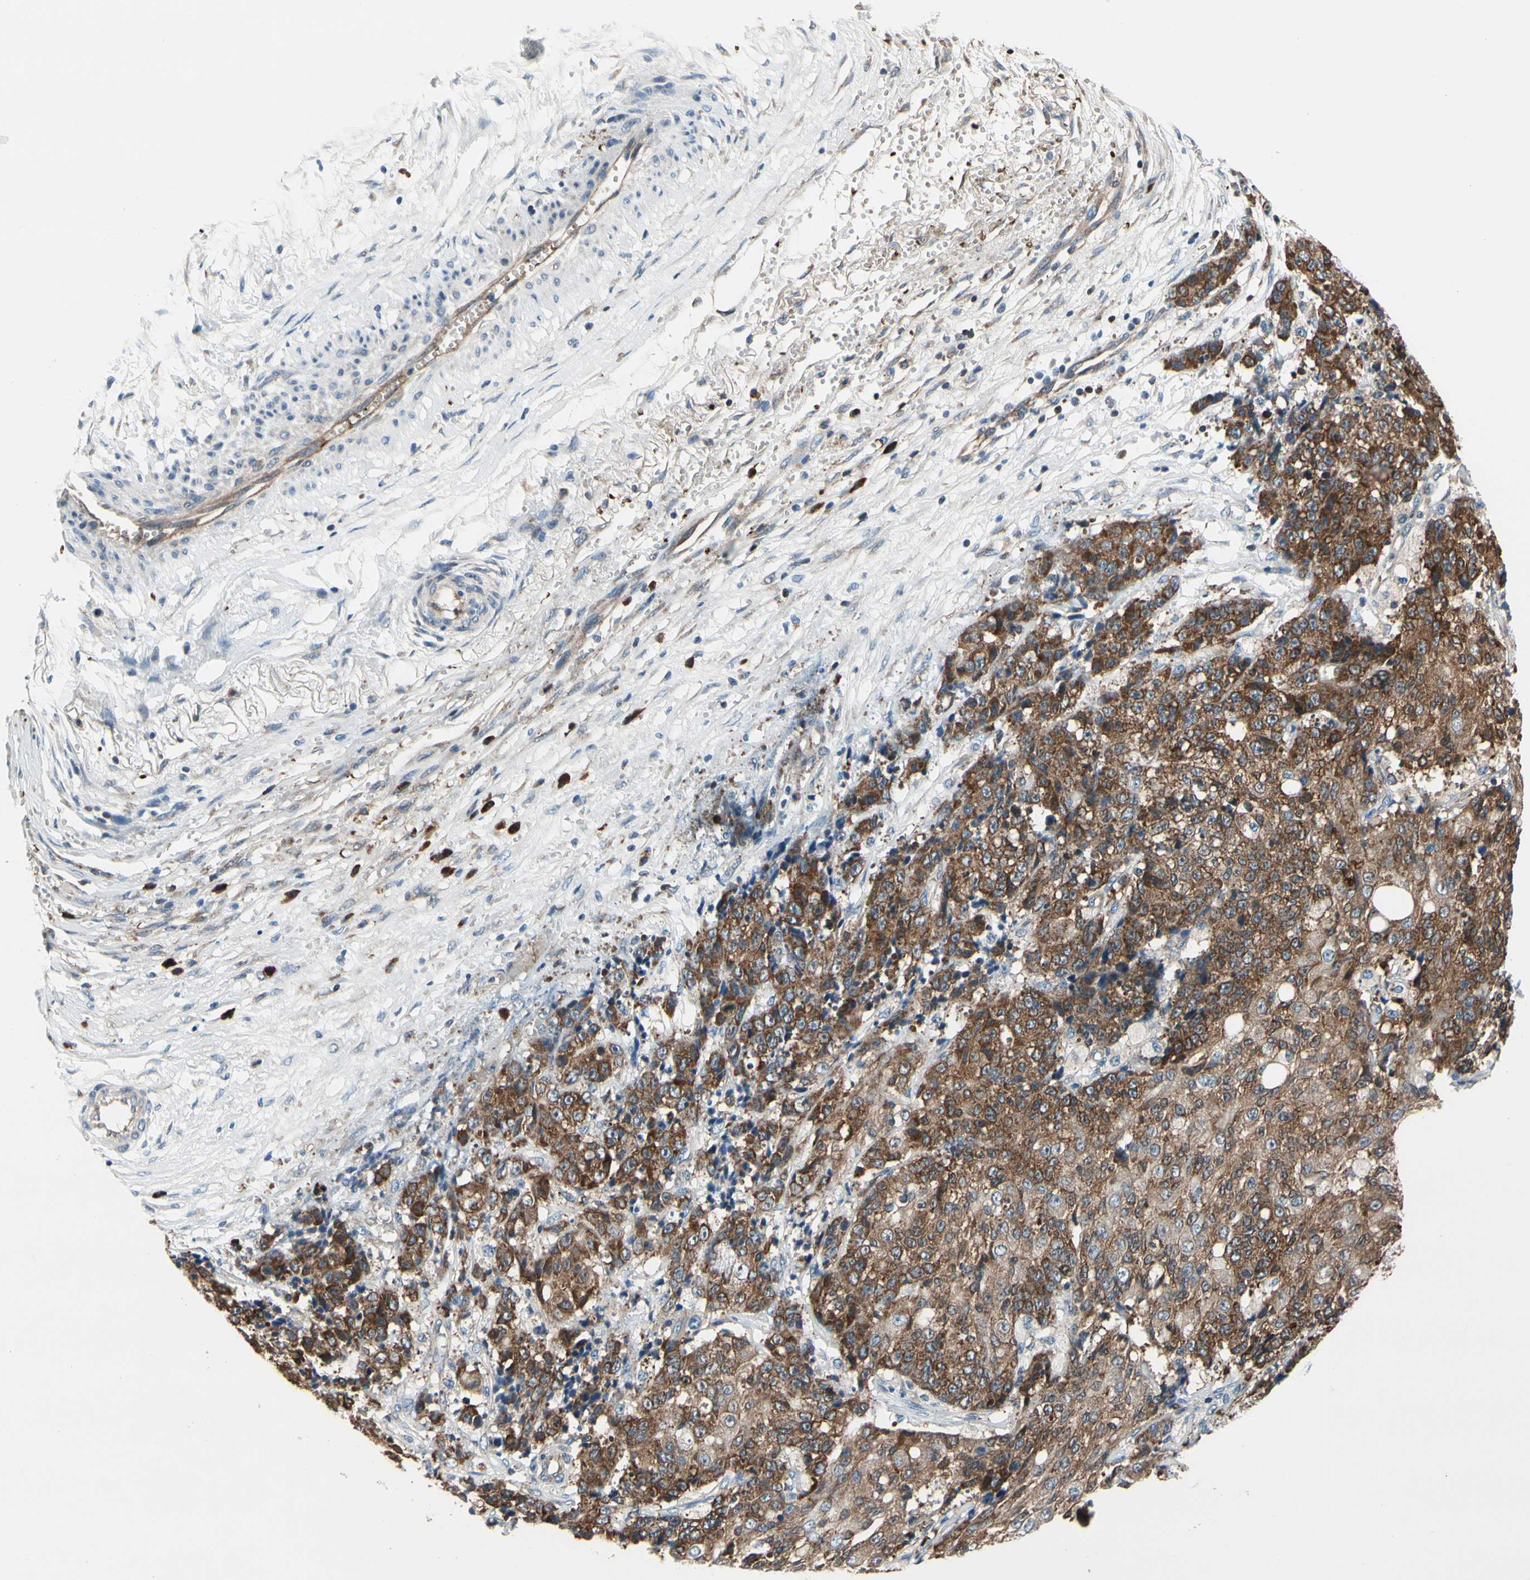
{"staining": {"intensity": "strong", "quantity": ">75%", "location": "cytoplasmic/membranous"}, "tissue": "ovarian cancer", "cell_type": "Tumor cells", "image_type": "cancer", "snomed": [{"axis": "morphology", "description": "Carcinoma, endometroid"}, {"axis": "topography", "description": "Ovary"}], "caption": "Immunohistochemical staining of ovarian endometroid carcinoma reveals strong cytoplasmic/membranous protein positivity in approximately >75% of tumor cells. Nuclei are stained in blue.", "gene": "PRDX2", "patient": {"sex": "female", "age": 42}}